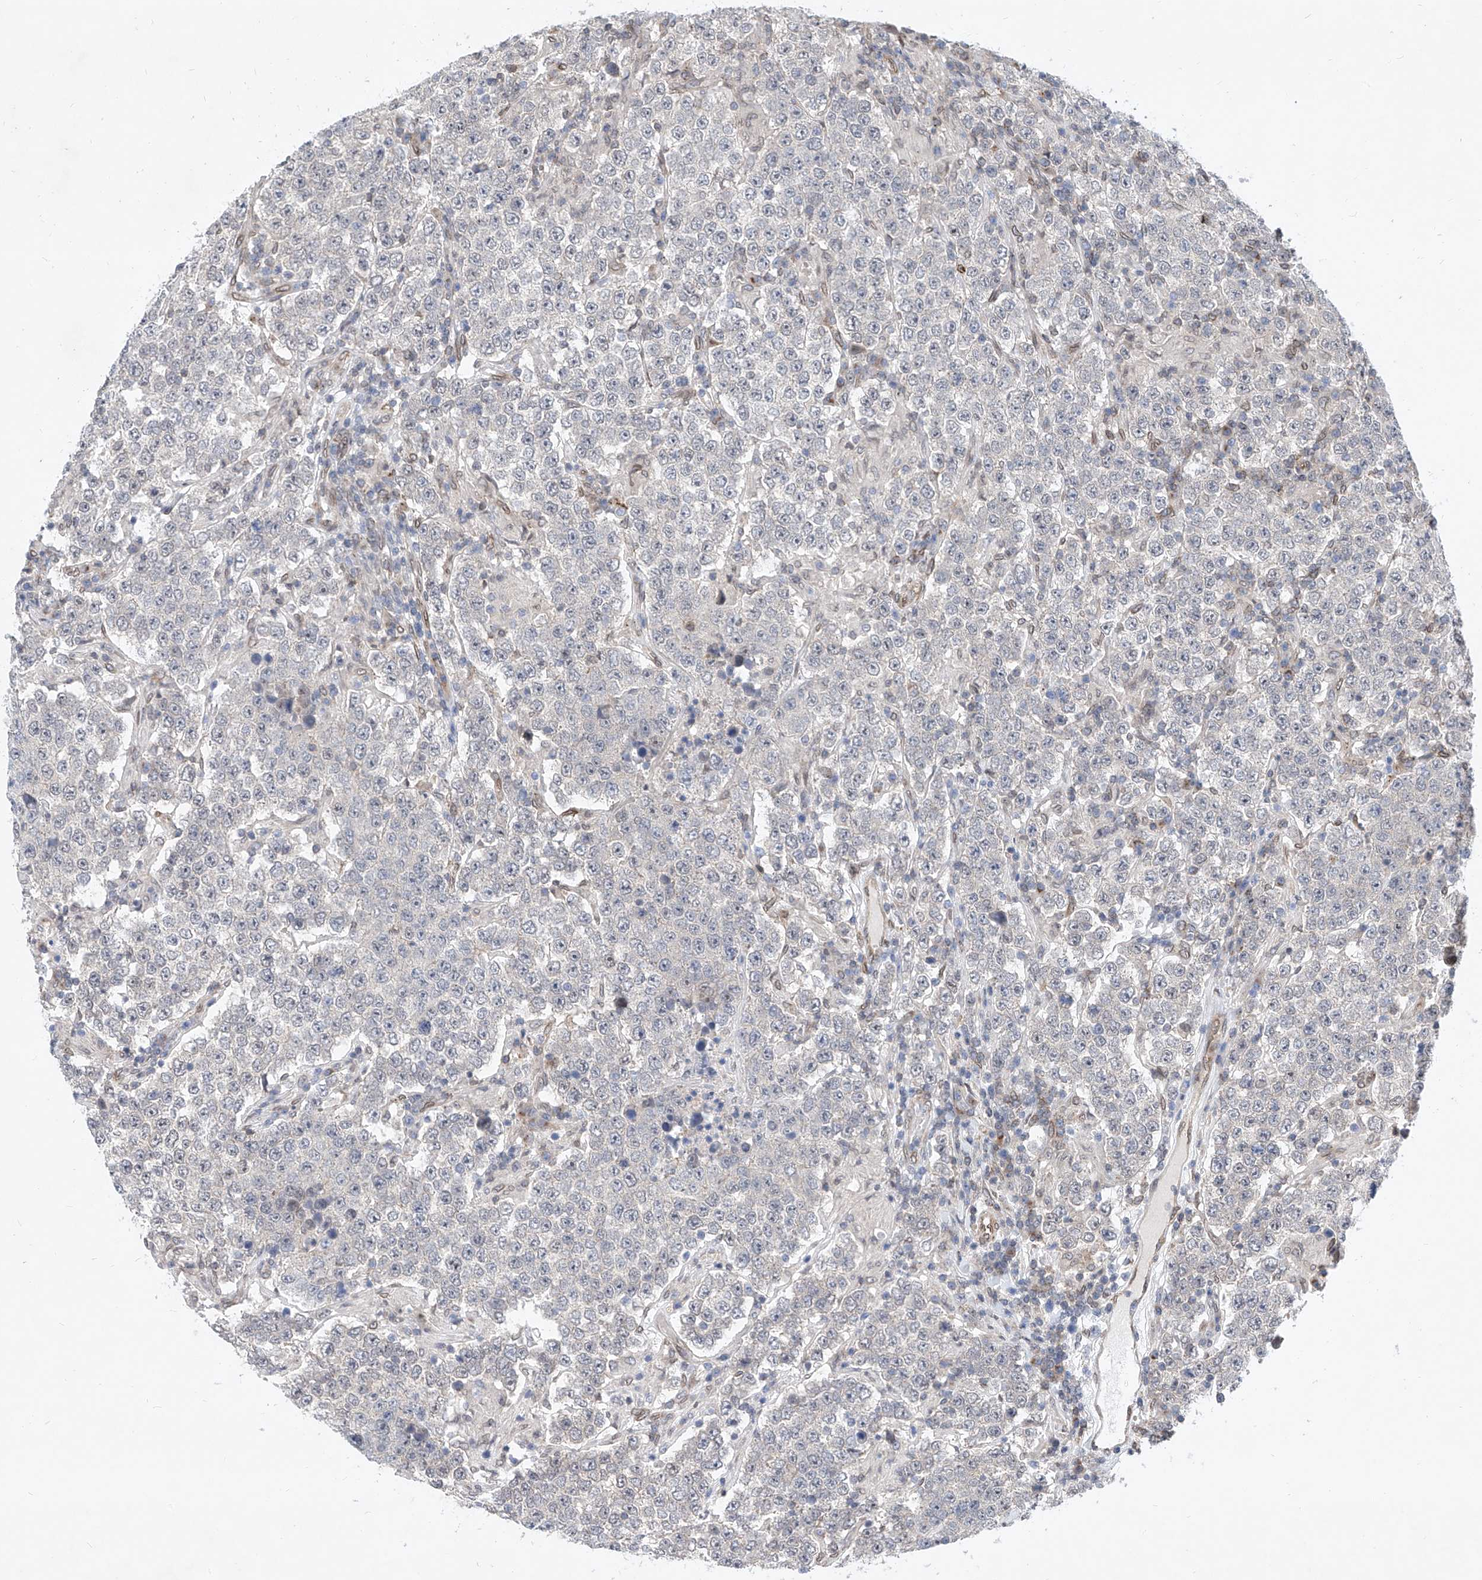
{"staining": {"intensity": "negative", "quantity": "none", "location": "none"}, "tissue": "testis cancer", "cell_type": "Tumor cells", "image_type": "cancer", "snomed": [{"axis": "morphology", "description": "Normal tissue, NOS"}, {"axis": "morphology", "description": "Urothelial carcinoma, High grade"}, {"axis": "morphology", "description": "Seminoma, NOS"}, {"axis": "morphology", "description": "Carcinoma, Embryonal, NOS"}, {"axis": "topography", "description": "Urinary bladder"}, {"axis": "topography", "description": "Testis"}], "caption": "The immunohistochemistry photomicrograph has no significant staining in tumor cells of testis seminoma tissue.", "gene": "MX2", "patient": {"sex": "male", "age": 41}}